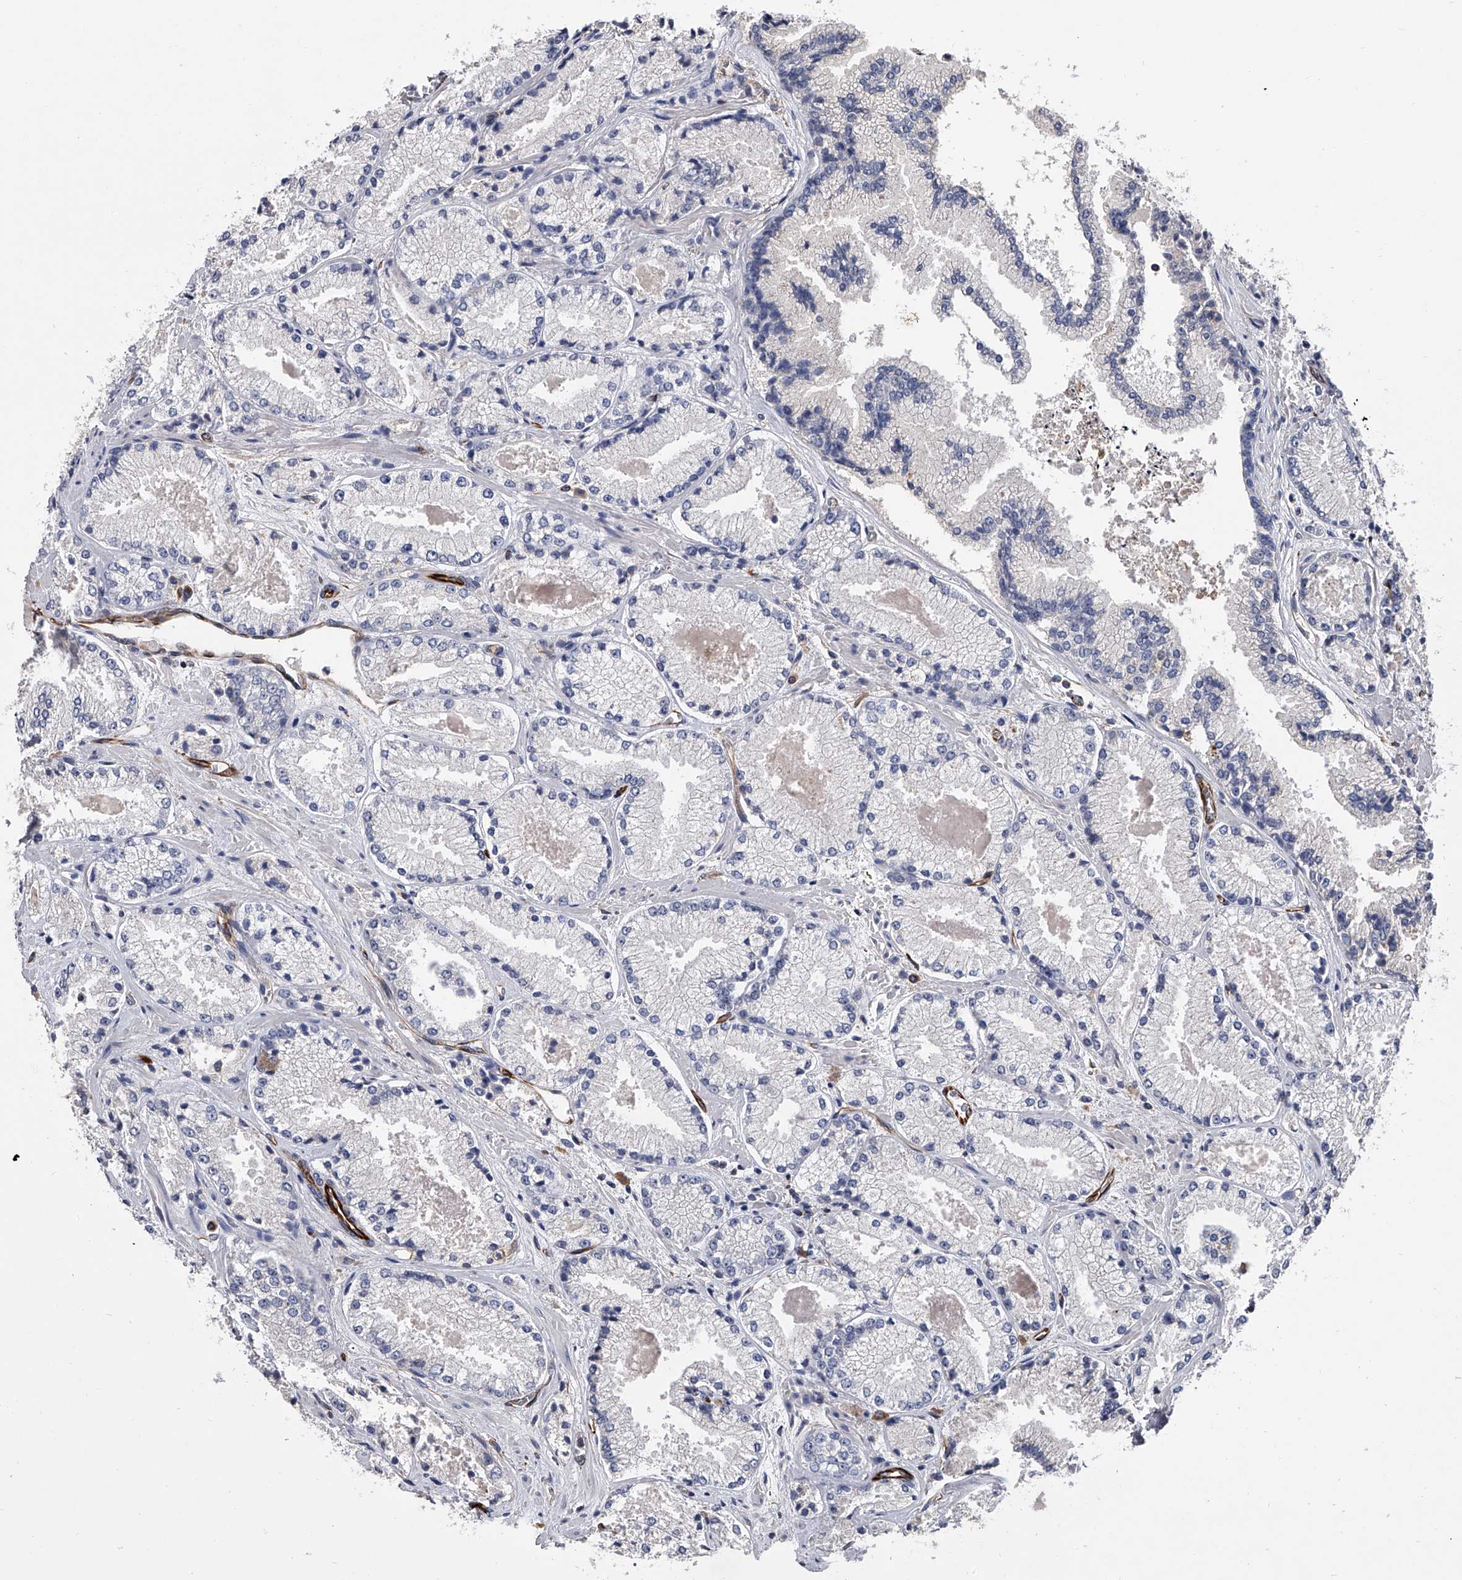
{"staining": {"intensity": "negative", "quantity": "none", "location": "none"}, "tissue": "prostate cancer", "cell_type": "Tumor cells", "image_type": "cancer", "snomed": [{"axis": "morphology", "description": "Adenocarcinoma, High grade"}, {"axis": "topography", "description": "Prostate"}], "caption": "DAB immunohistochemical staining of human high-grade adenocarcinoma (prostate) demonstrates no significant positivity in tumor cells.", "gene": "EFCAB7", "patient": {"sex": "male", "age": 73}}